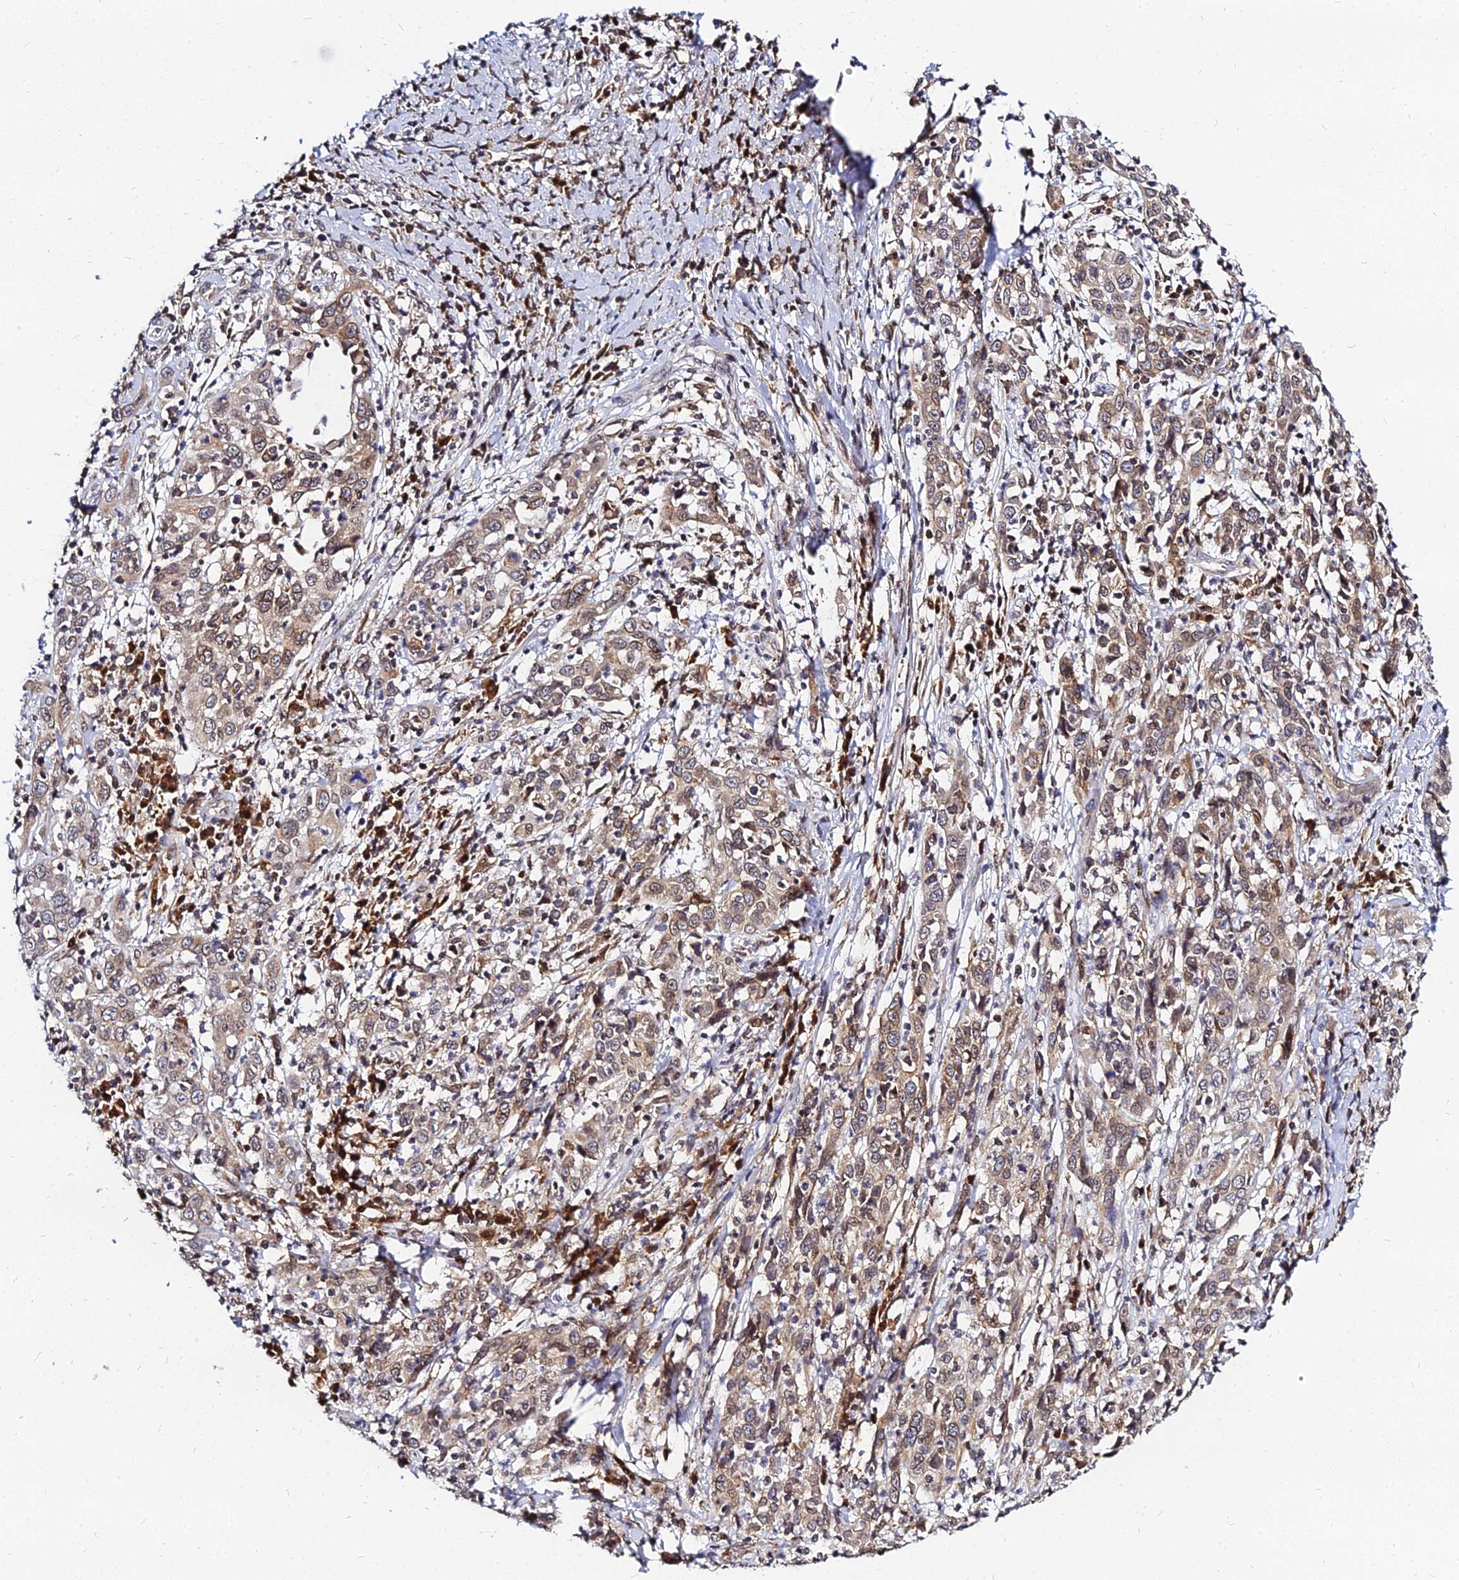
{"staining": {"intensity": "weak", "quantity": ">75%", "location": "cytoplasmic/membranous"}, "tissue": "cervical cancer", "cell_type": "Tumor cells", "image_type": "cancer", "snomed": [{"axis": "morphology", "description": "Squamous cell carcinoma, NOS"}, {"axis": "topography", "description": "Cervix"}], "caption": "Human cervical squamous cell carcinoma stained with a brown dye shows weak cytoplasmic/membranous positive positivity in approximately >75% of tumor cells.", "gene": "RNF121", "patient": {"sex": "female", "age": 46}}